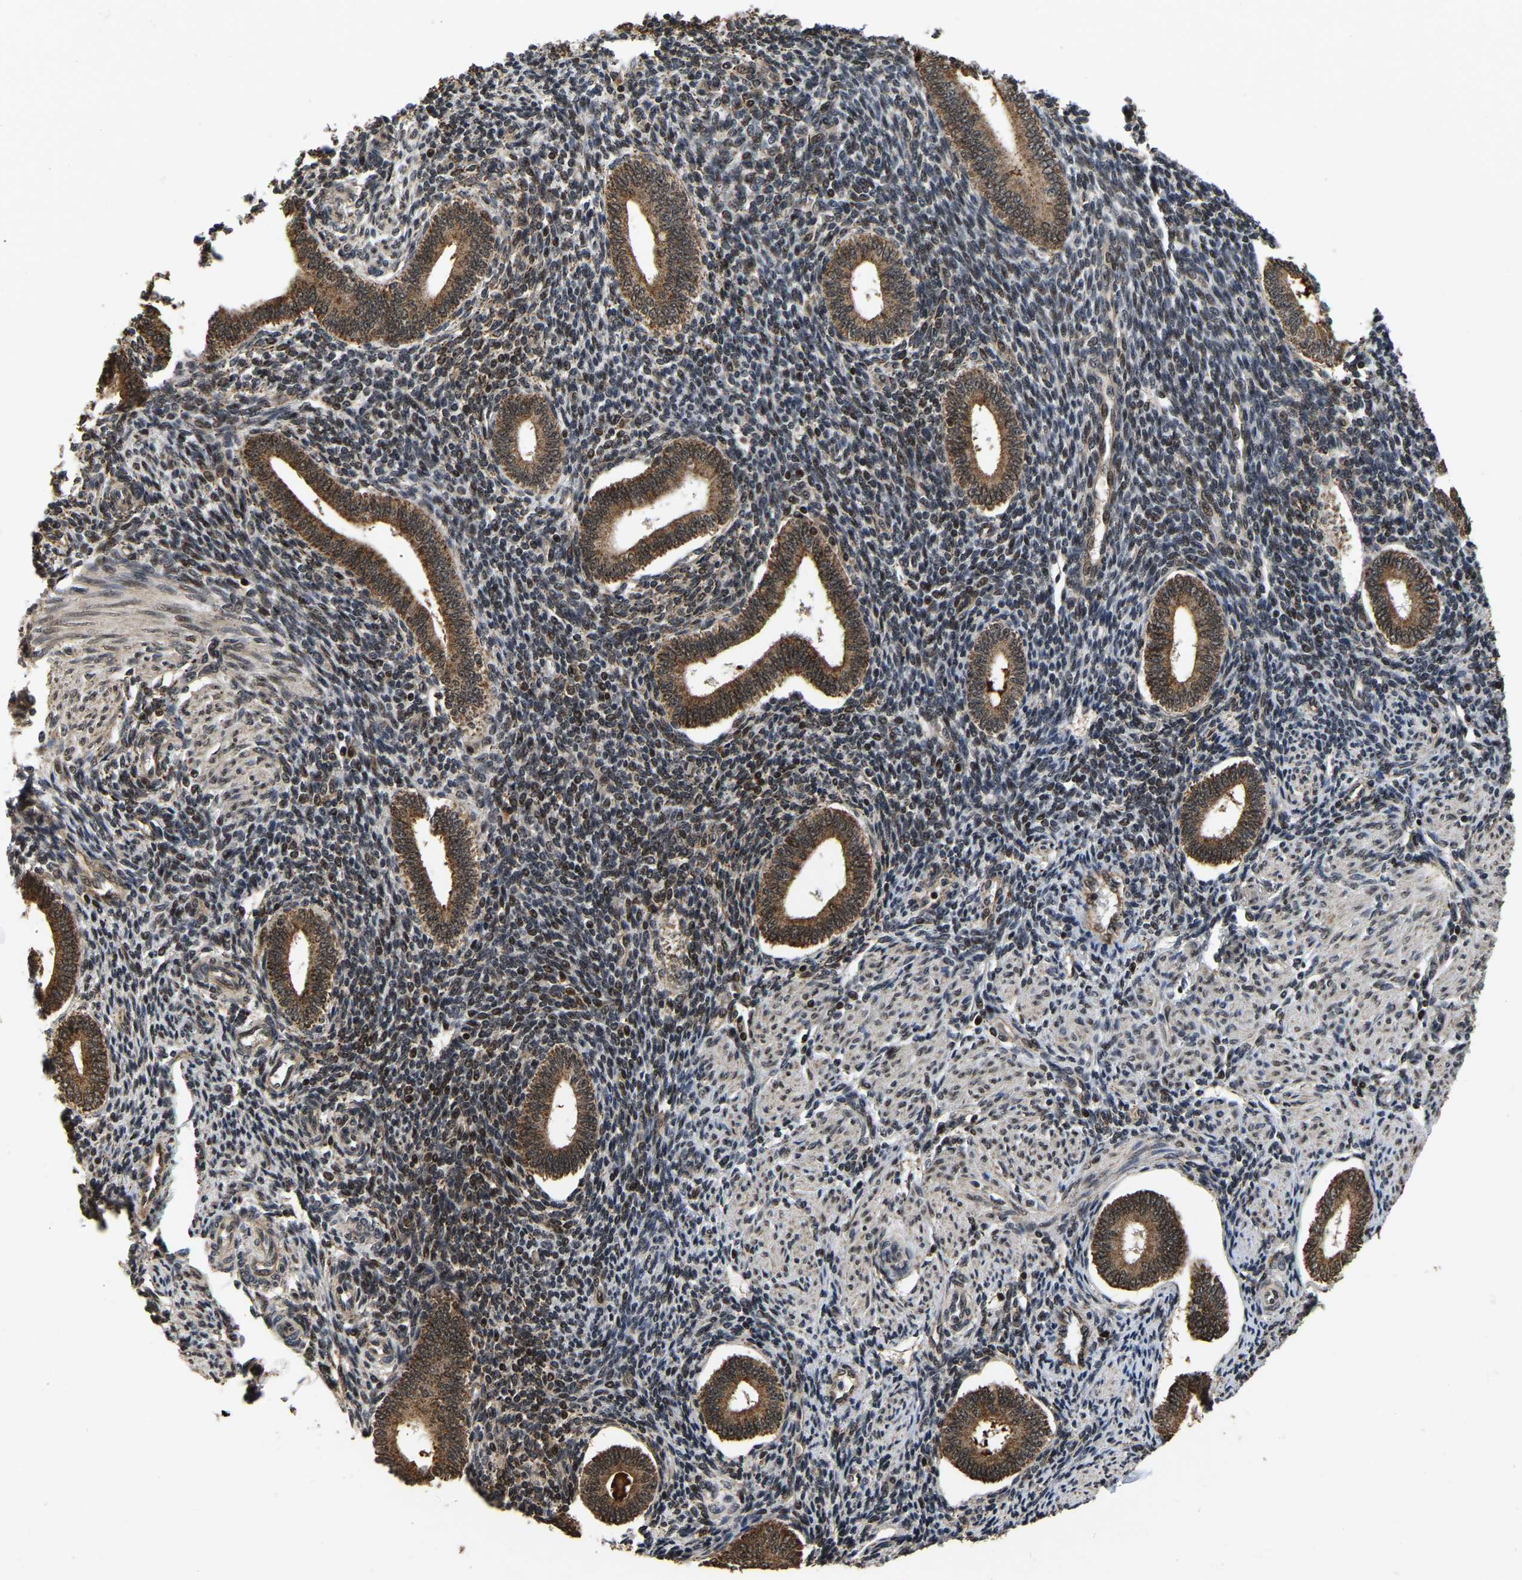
{"staining": {"intensity": "strong", "quantity": "25%-75%", "location": "cytoplasmic/membranous,nuclear"}, "tissue": "endometrium", "cell_type": "Cells in endometrial stroma", "image_type": "normal", "snomed": [{"axis": "morphology", "description": "Normal tissue, NOS"}, {"axis": "topography", "description": "Endometrium"}], "caption": "Immunohistochemical staining of benign endometrium exhibits strong cytoplasmic/membranous,nuclear protein staining in approximately 25%-75% of cells in endometrial stroma. The staining was performed using DAB (3,3'-diaminobenzidine) to visualize the protein expression in brown, while the nuclei were stained in blue with hematoxylin (Magnification: 20x).", "gene": "CIAO1", "patient": {"sex": "female", "age": 42}}